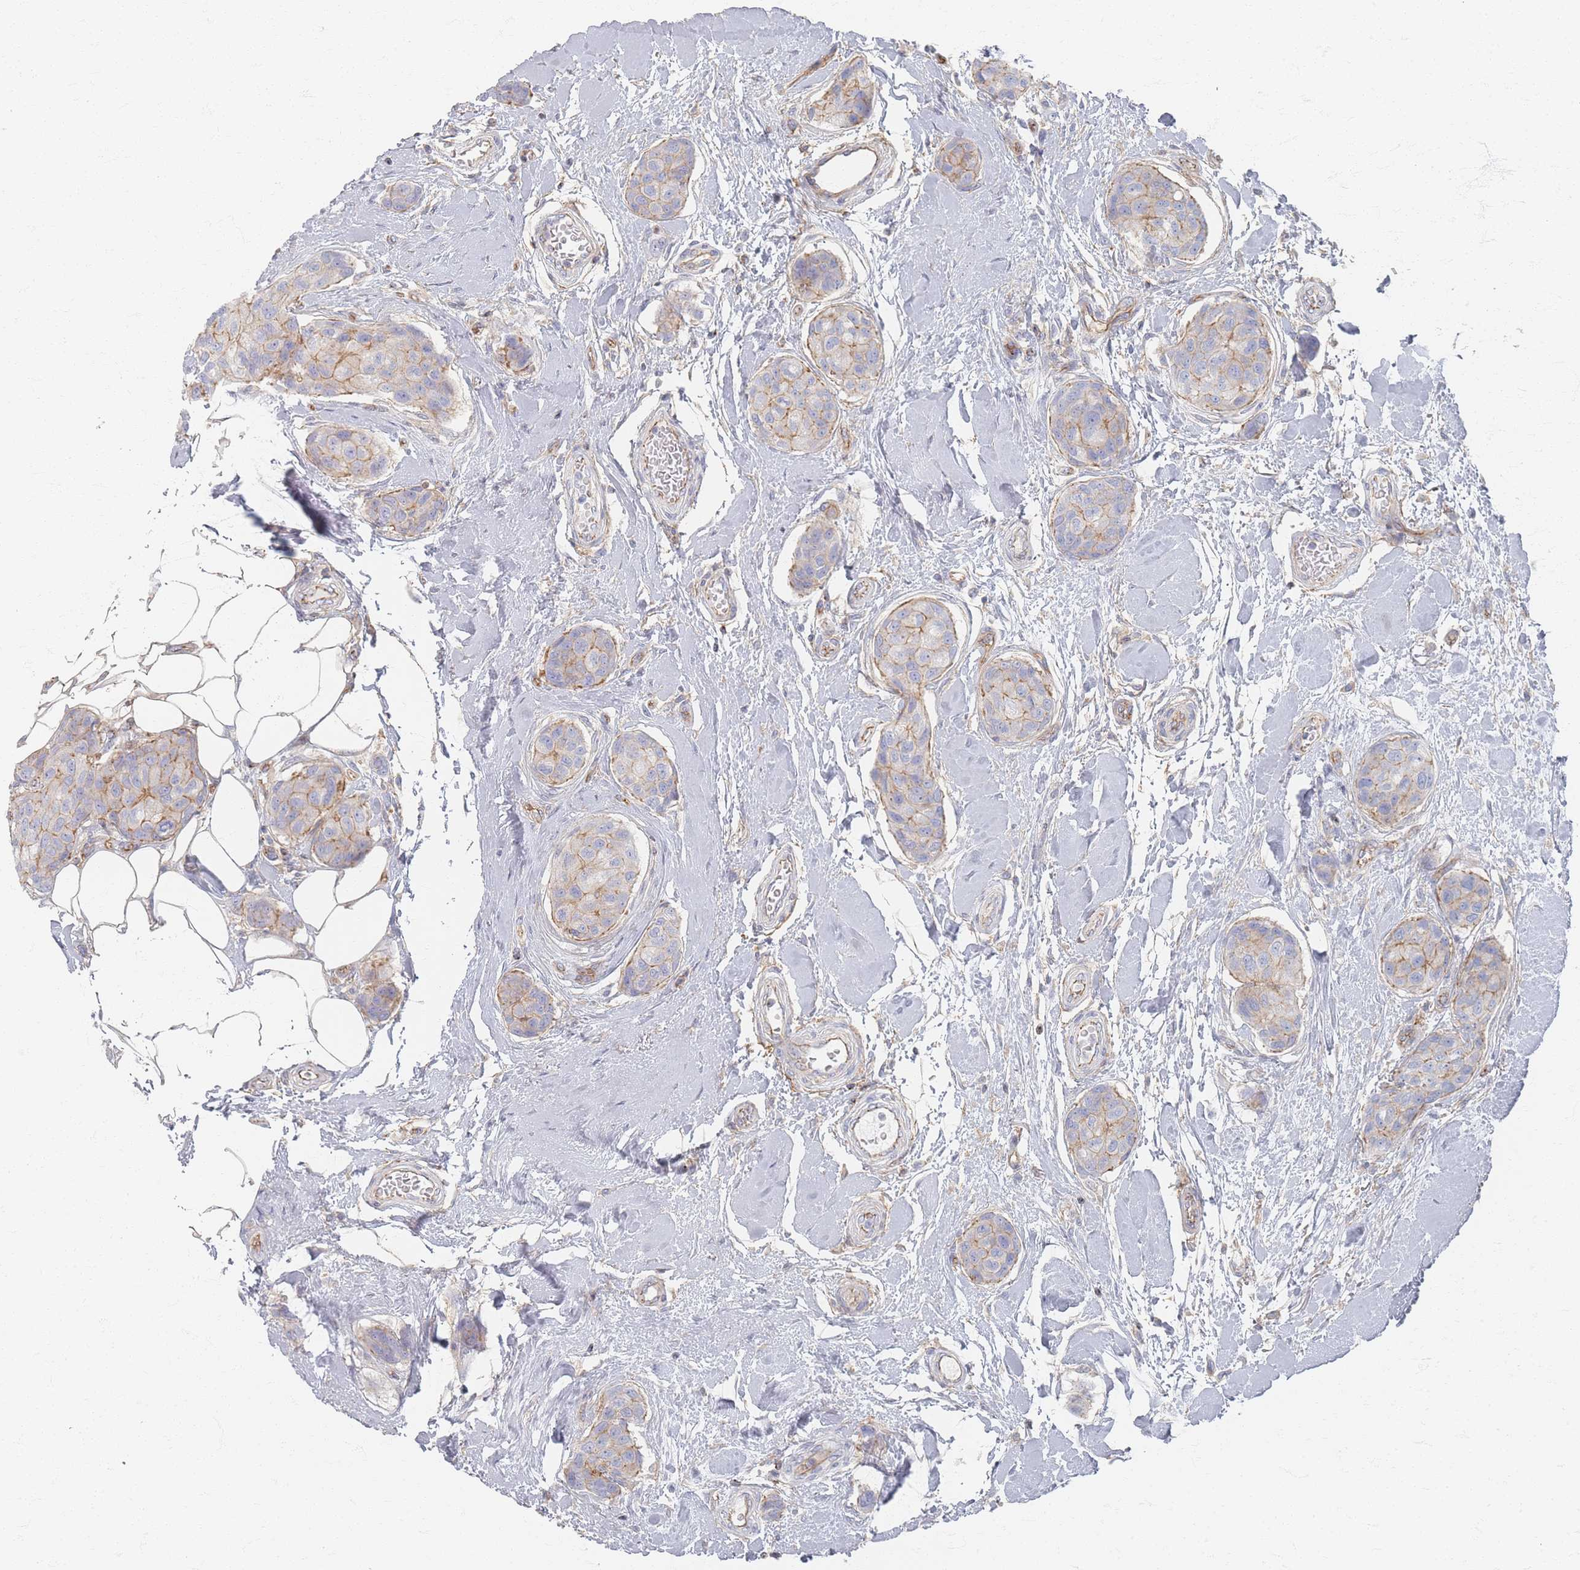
{"staining": {"intensity": "weak", "quantity": "25%-75%", "location": "cytoplasmic/membranous"}, "tissue": "breast cancer", "cell_type": "Tumor cells", "image_type": "cancer", "snomed": [{"axis": "morphology", "description": "Duct carcinoma"}, {"axis": "topography", "description": "Breast"}, {"axis": "topography", "description": "Lymph node"}], "caption": "Intraductal carcinoma (breast) stained with a brown dye demonstrates weak cytoplasmic/membranous positive positivity in about 25%-75% of tumor cells.", "gene": "GNB1", "patient": {"sex": "female", "age": 80}}